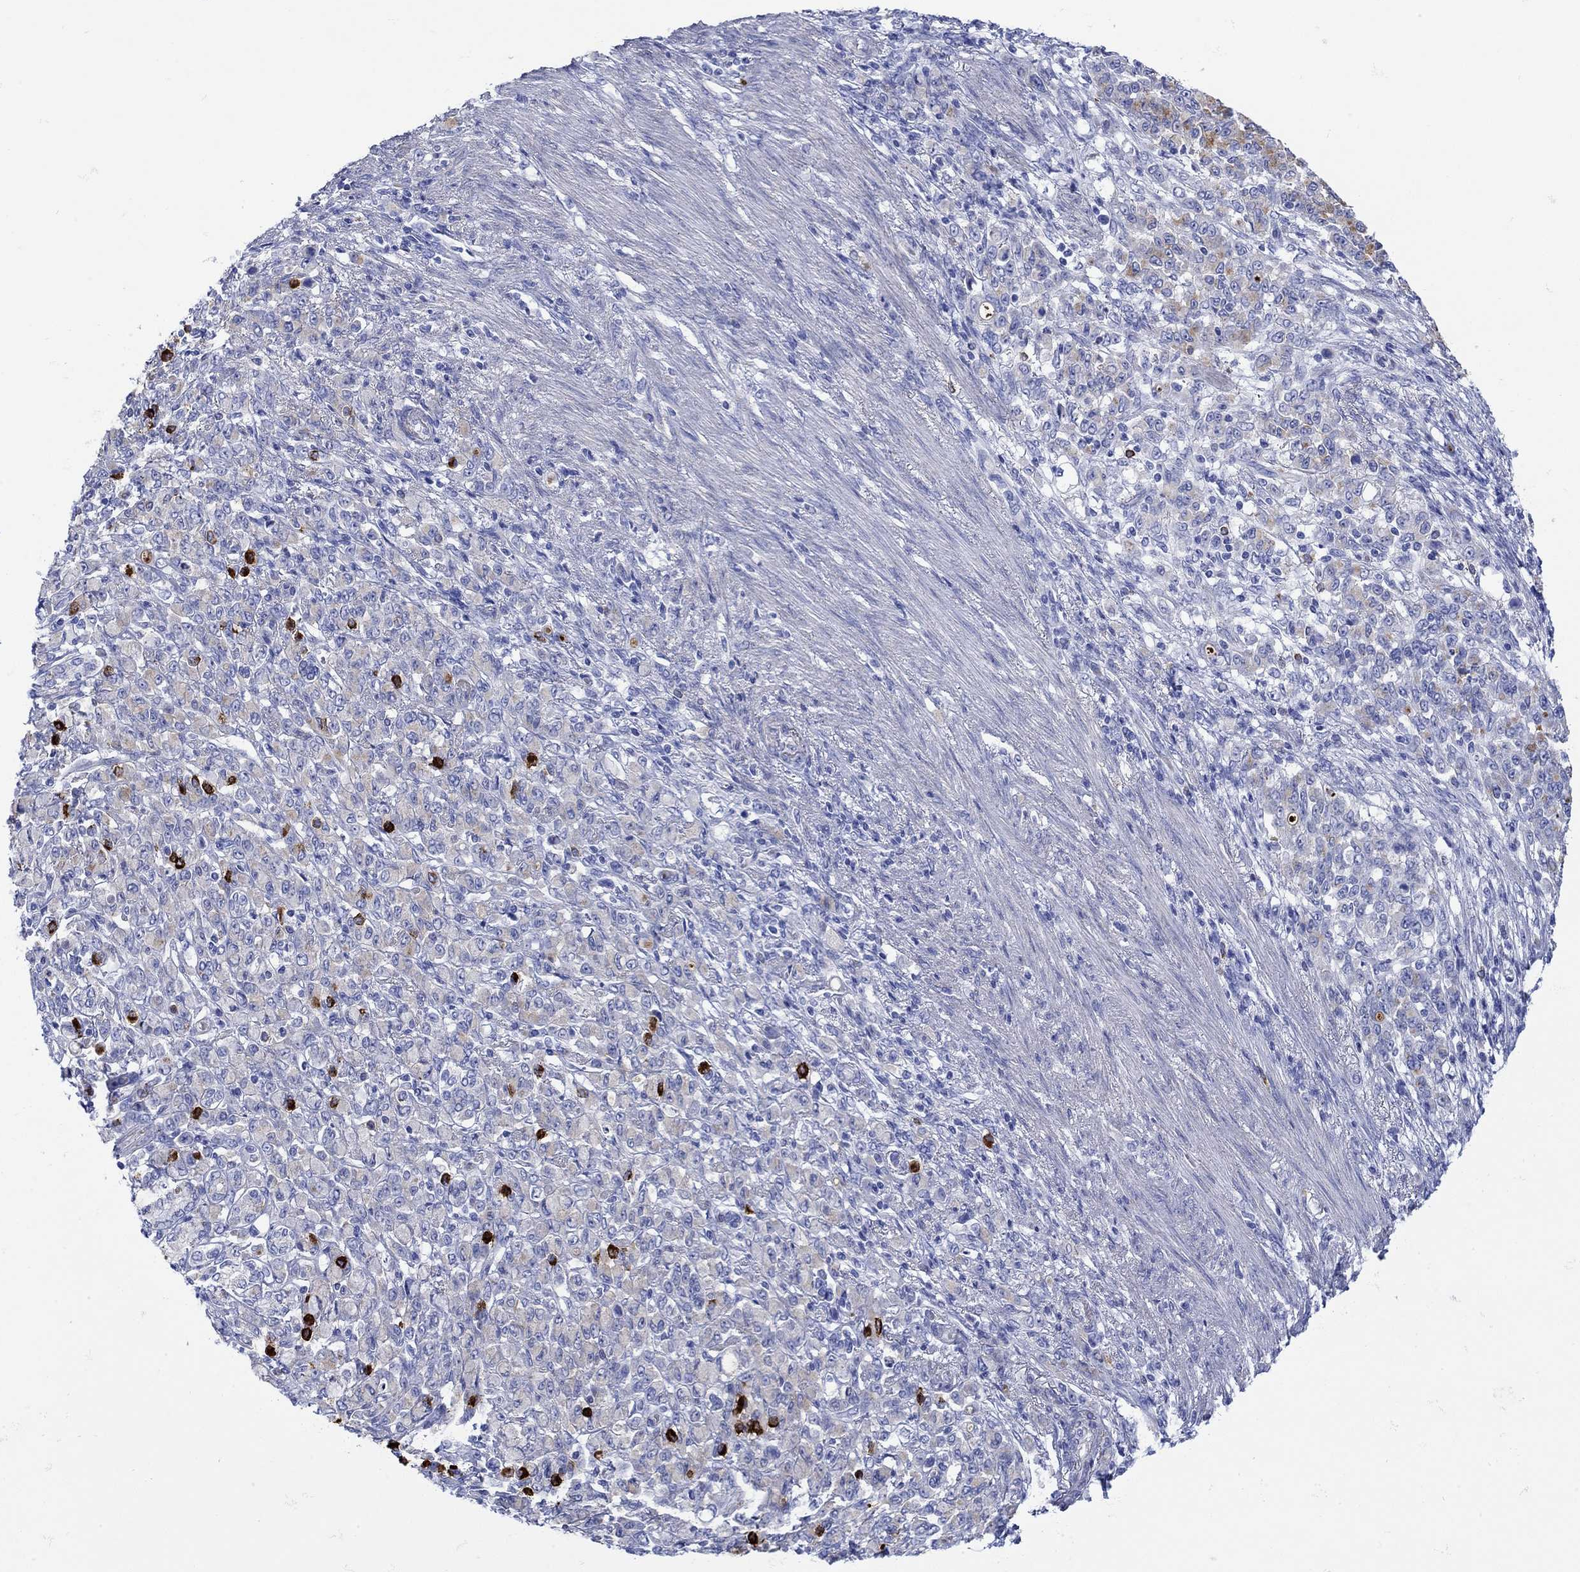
{"staining": {"intensity": "strong", "quantity": "25%-75%", "location": "cytoplasmic/membranous"}, "tissue": "stomach cancer", "cell_type": "Tumor cells", "image_type": "cancer", "snomed": [{"axis": "morphology", "description": "Normal tissue, NOS"}, {"axis": "morphology", "description": "Adenocarcinoma, NOS"}, {"axis": "topography", "description": "Stomach"}], "caption": "Adenocarcinoma (stomach) tissue demonstrates strong cytoplasmic/membranous expression in approximately 25%-75% of tumor cells", "gene": "ANKMY1", "patient": {"sex": "female", "age": 79}}